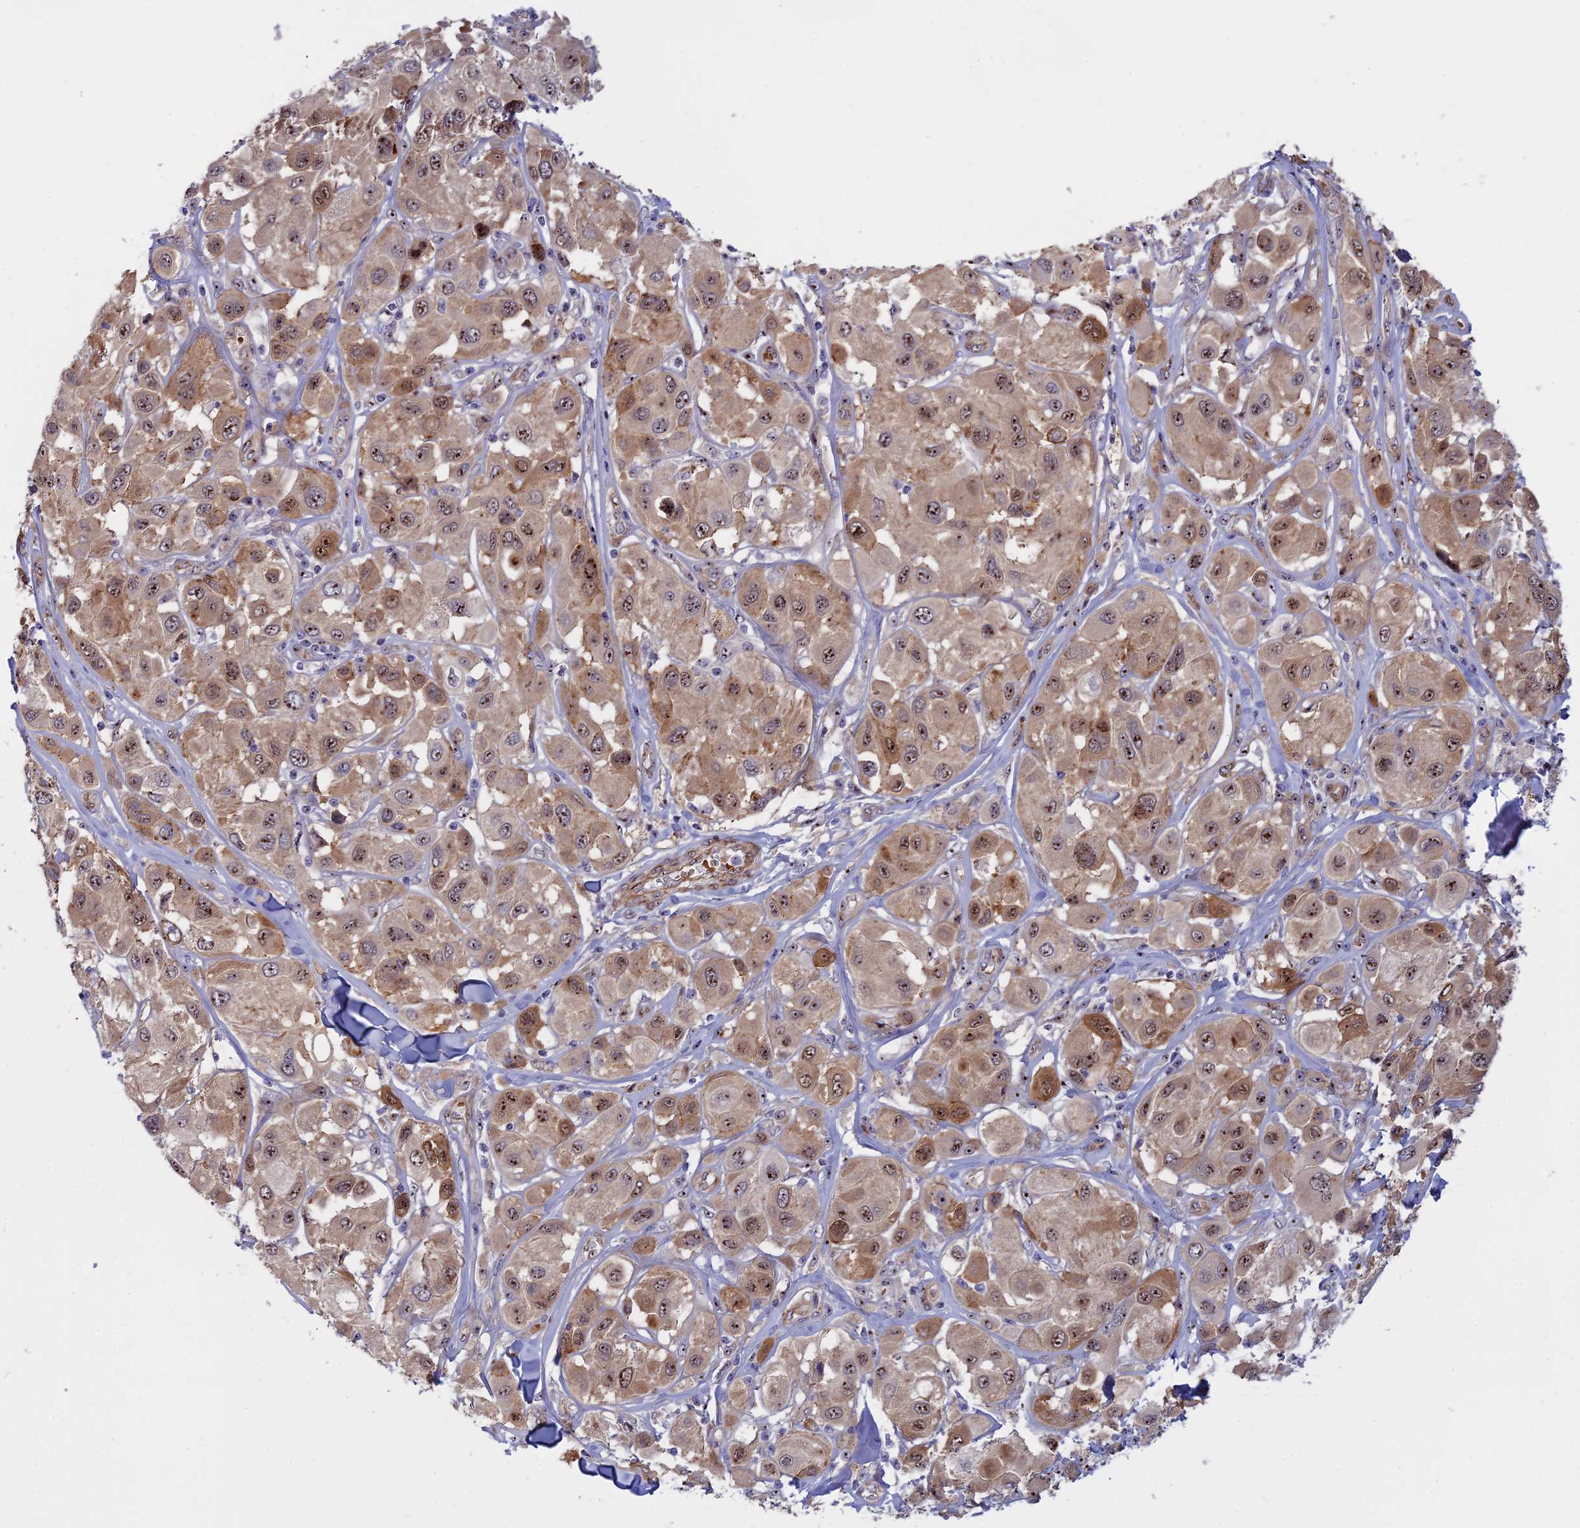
{"staining": {"intensity": "moderate", "quantity": ">75%", "location": "cytoplasmic/membranous,nuclear"}, "tissue": "melanoma", "cell_type": "Tumor cells", "image_type": "cancer", "snomed": [{"axis": "morphology", "description": "Malignant melanoma, Metastatic site"}, {"axis": "topography", "description": "Skin"}], "caption": "Protein expression by immunohistochemistry reveals moderate cytoplasmic/membranous and nuclear positivity in about >75% of tumor cells in melanoma.", "gene": "DBNDD1", "patient": {"sex": "male", "age": 41}}